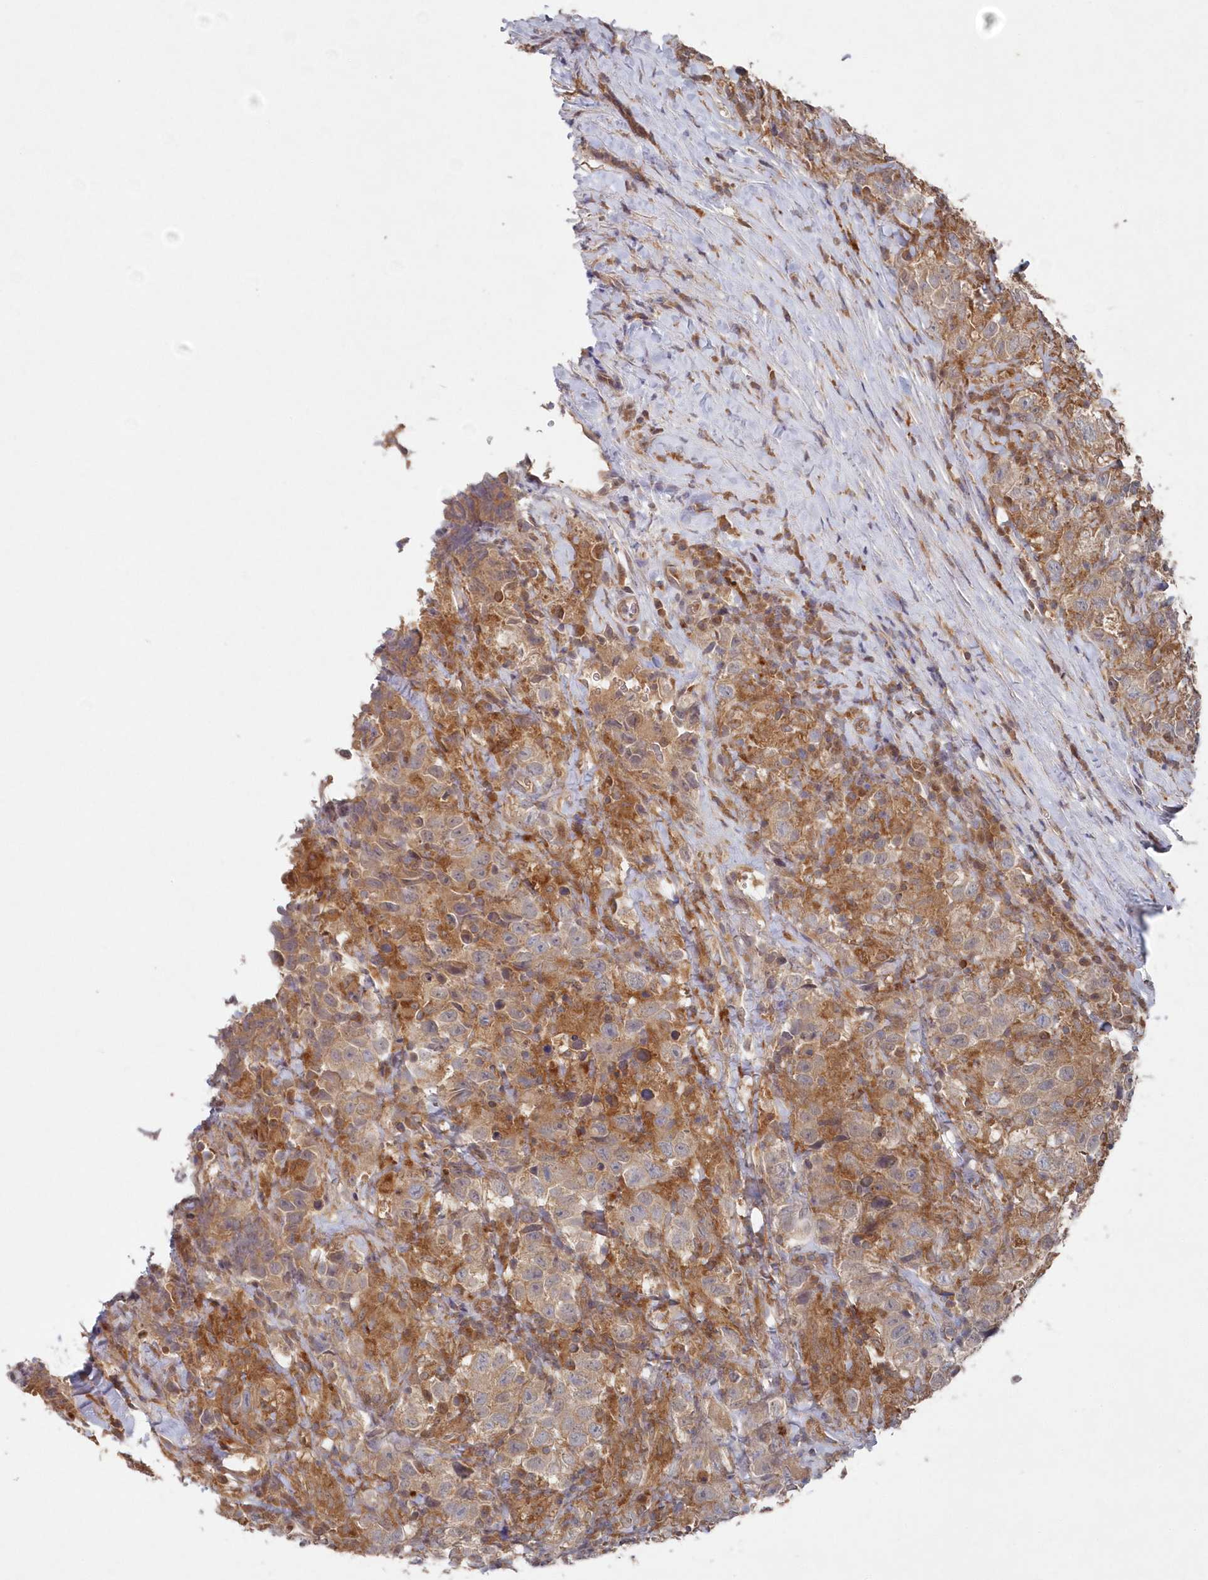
{"staining": {"intensity": "moderate", "quantity": ">75%", "location": "cytoplasmic/membranous"}, "tissue": "testis cancer", "cell_type": "Tumor cells", "image_type": "cancer", "snomed": [{"axis": "morphology", "description": "Seminoma, NOS"}, {"axis": "topography", "description": "Testis"}], "caption": "Testis cancer stained with a brown dye demonstrates moderate cytoplasmic/membranous positive positivity in approximately >75% of tumor cells.", "gene": "ASNSD1", "patient": {"sex": "male", "age": 41}}